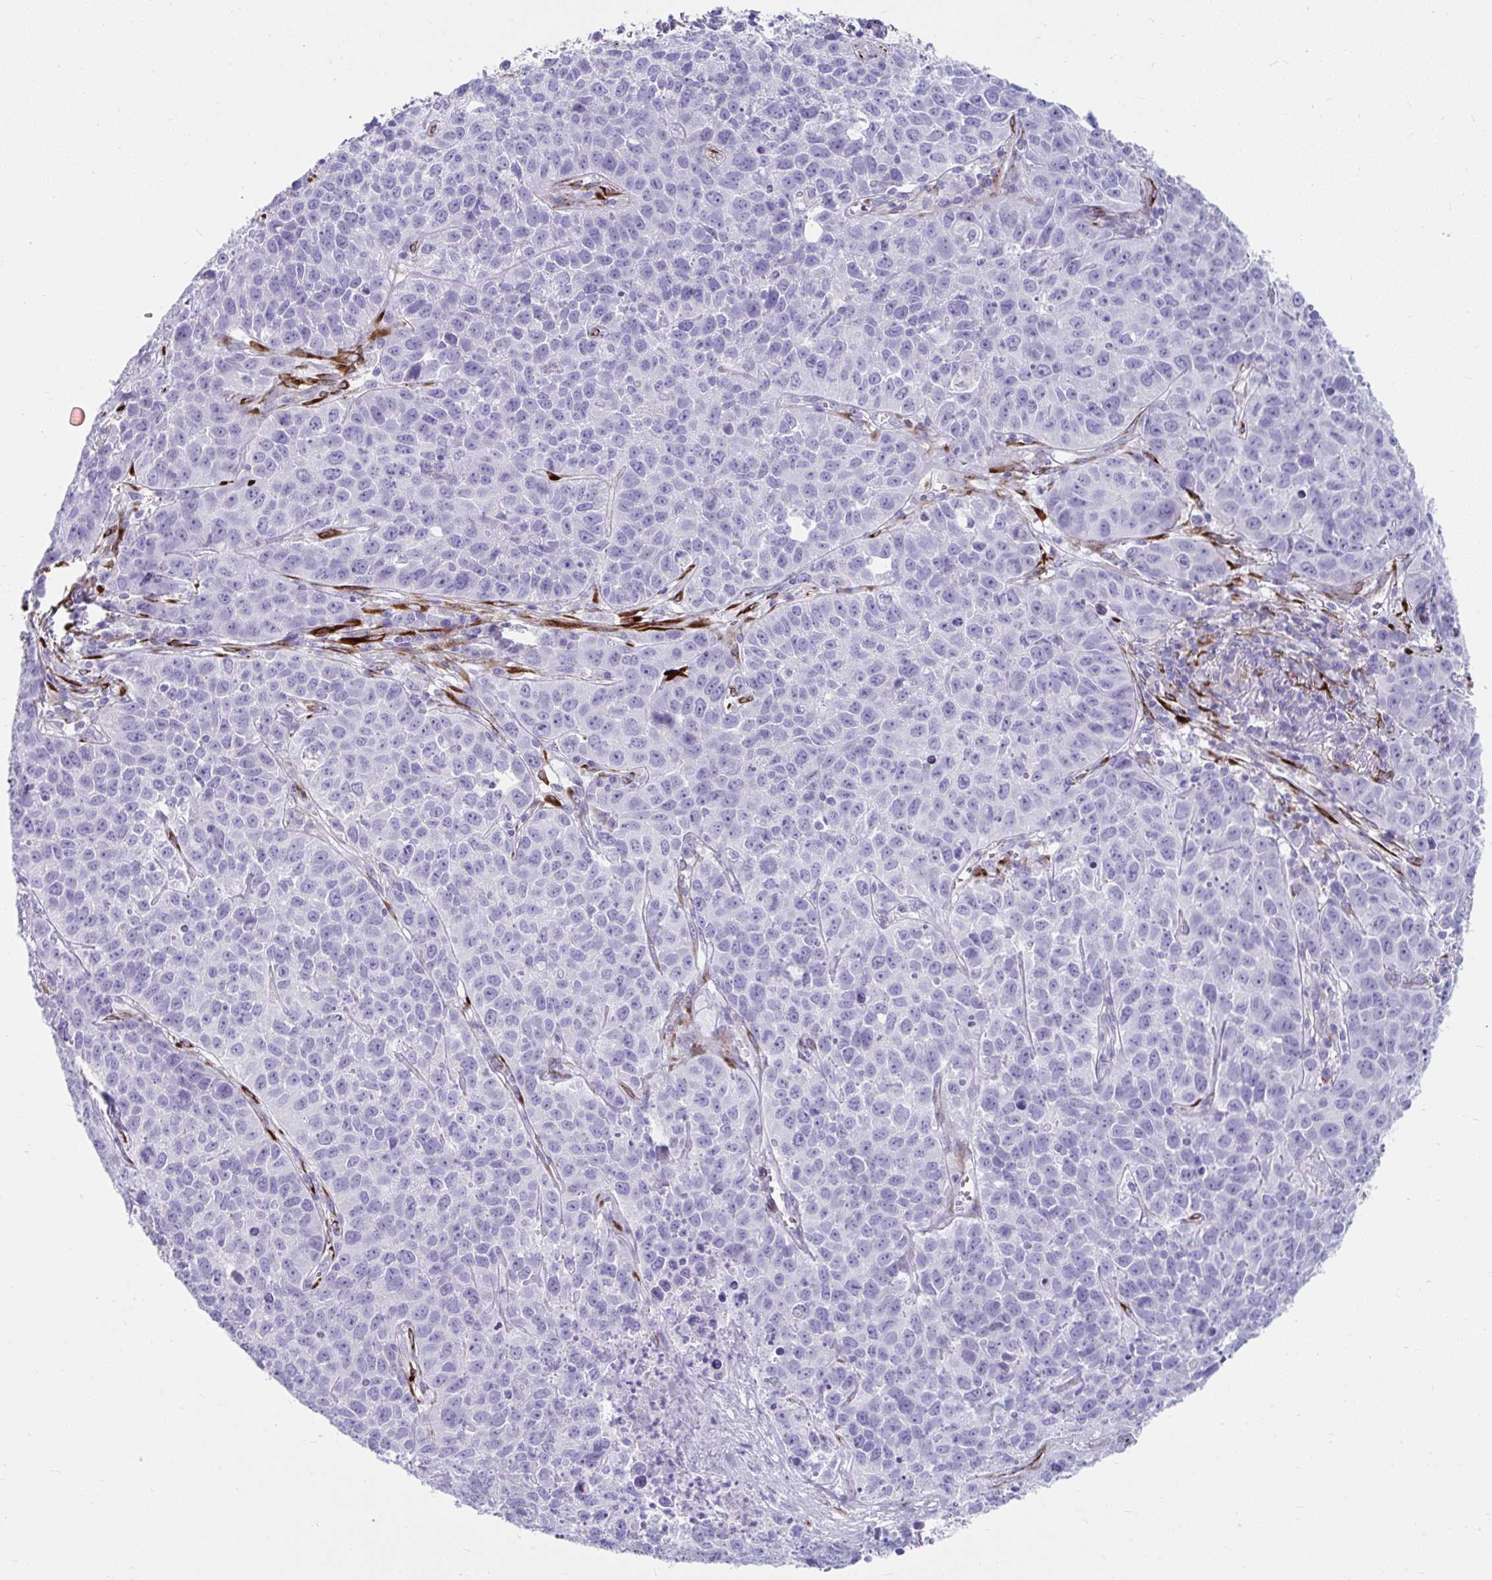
{"staining": {"intensity": "negative", "quantity": "none", "location": "none"}, "tissue": "lung cancer", "cell_type": "Tumor cells", "image_type": "cancer", "snomed": [{"axis": "morphology", "description": "Squamous cell carcinoma, NOS"}, {"axis": "topography", "description": "Lung"}], "caption": "Squamous cell carcinoma (lung) was stained to show a protein in brown. There is no significant staining in tumor cells. (DAB immunohistochemistry (IHC) visualized using brightfield microscopy, high magnification).", "gene": "GRXCR2", "patient": {"sex": "male", "age": 76}}